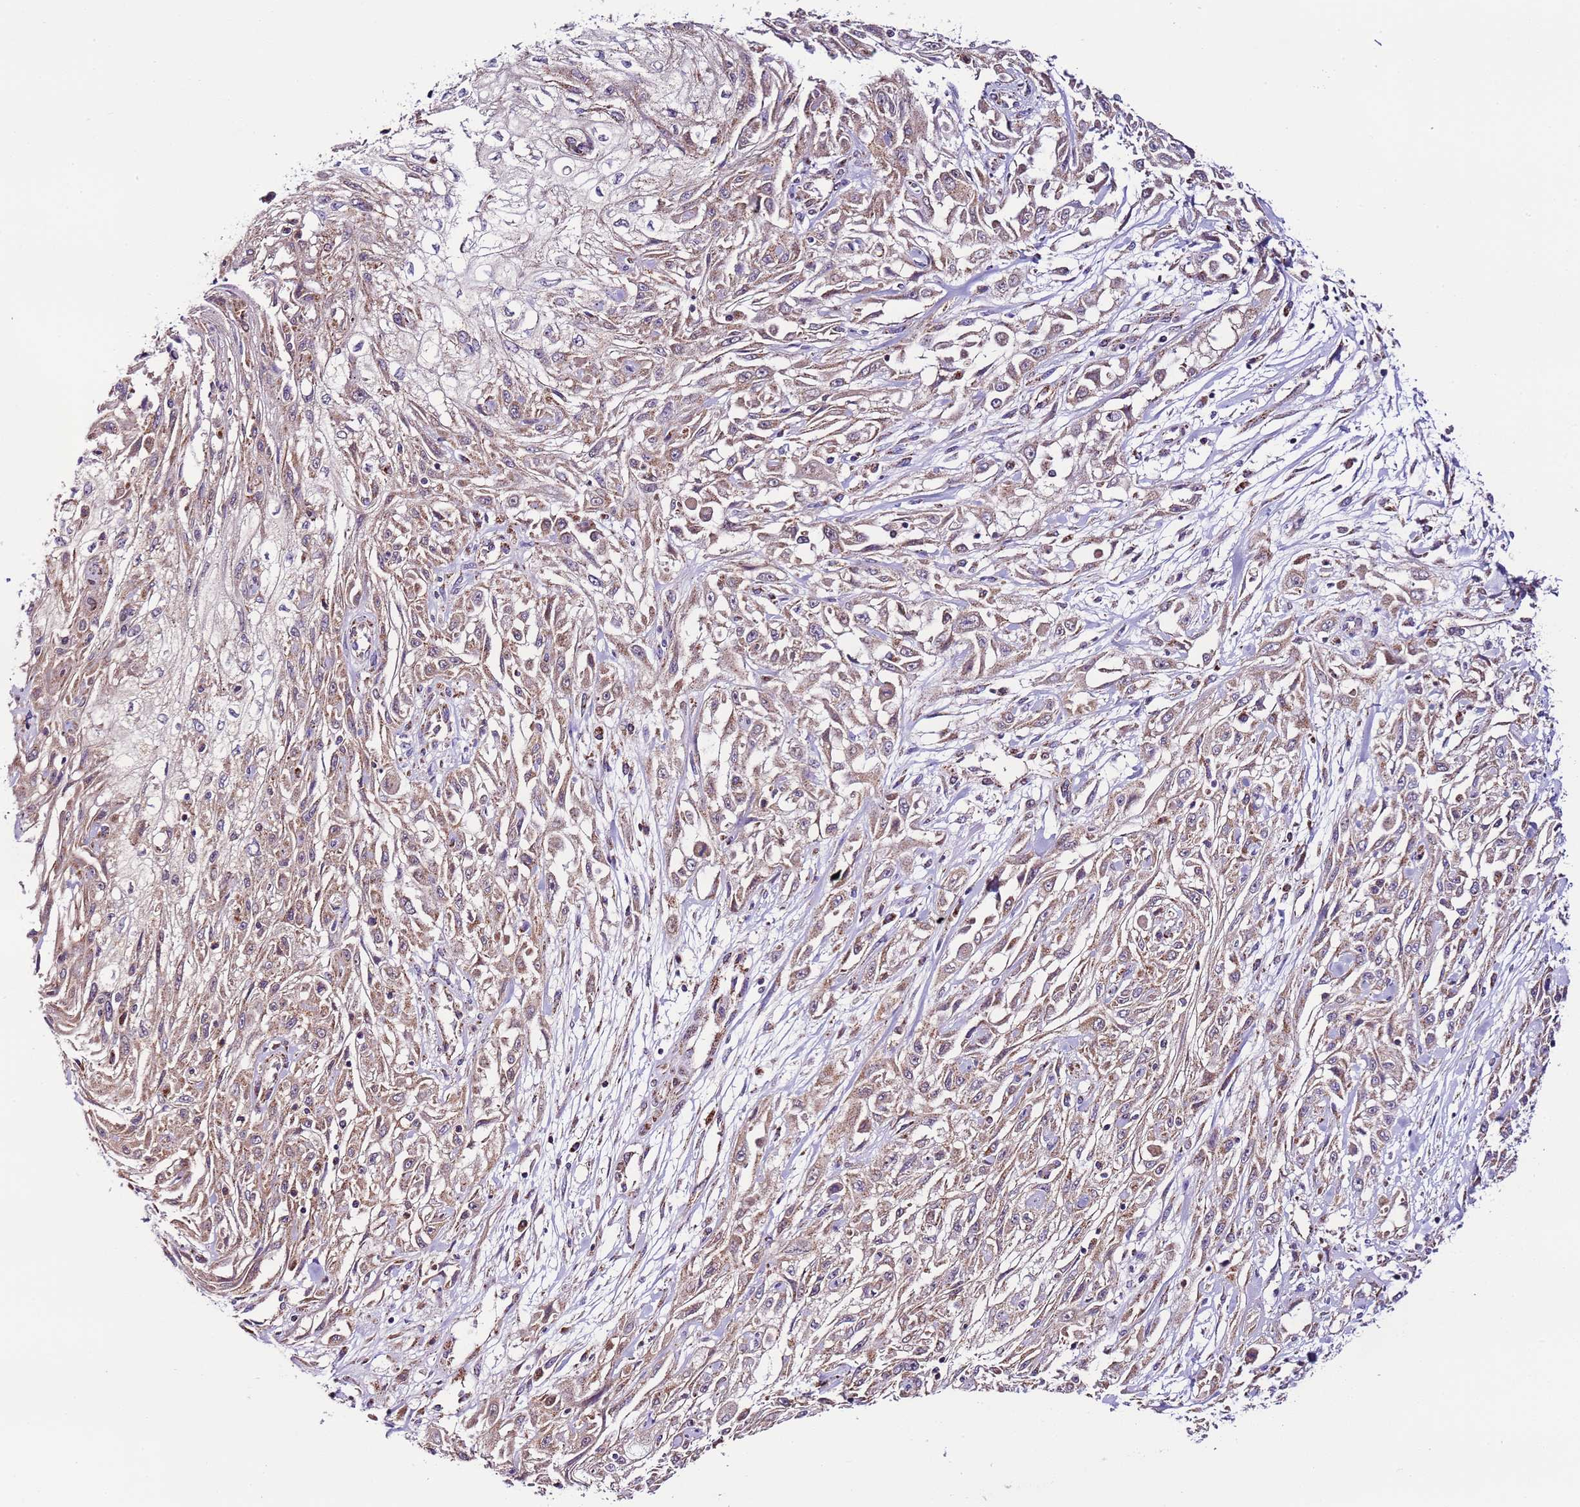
{"staining": {"intensity": "weak", "quantity": ">75%", "location": "cytoplasmic/membranous"}, "tissue": "skin cancer", "cell_type": "Tumor cells", "image_type": "cancer", "snomed": [{"axis": "morphology", "description": "Squamous cell carcinoma, NOS"}, {"axis": "morphology", "description": "Squamous cell carcinoma, metastatic, NOS"}, {"axis": "topography", "description": "Skin"}, {"axis": "topography", "description": "Lymph node"}], "caption": "An immunohistochemistry image of tumor tissue is shown. Protein staining in brown highlights weak cytoplasmic/membranous positivity in skin cancer within tumor cells.", "gene": "UEVLD", "patient": {"sex": "male", "age": 75}}